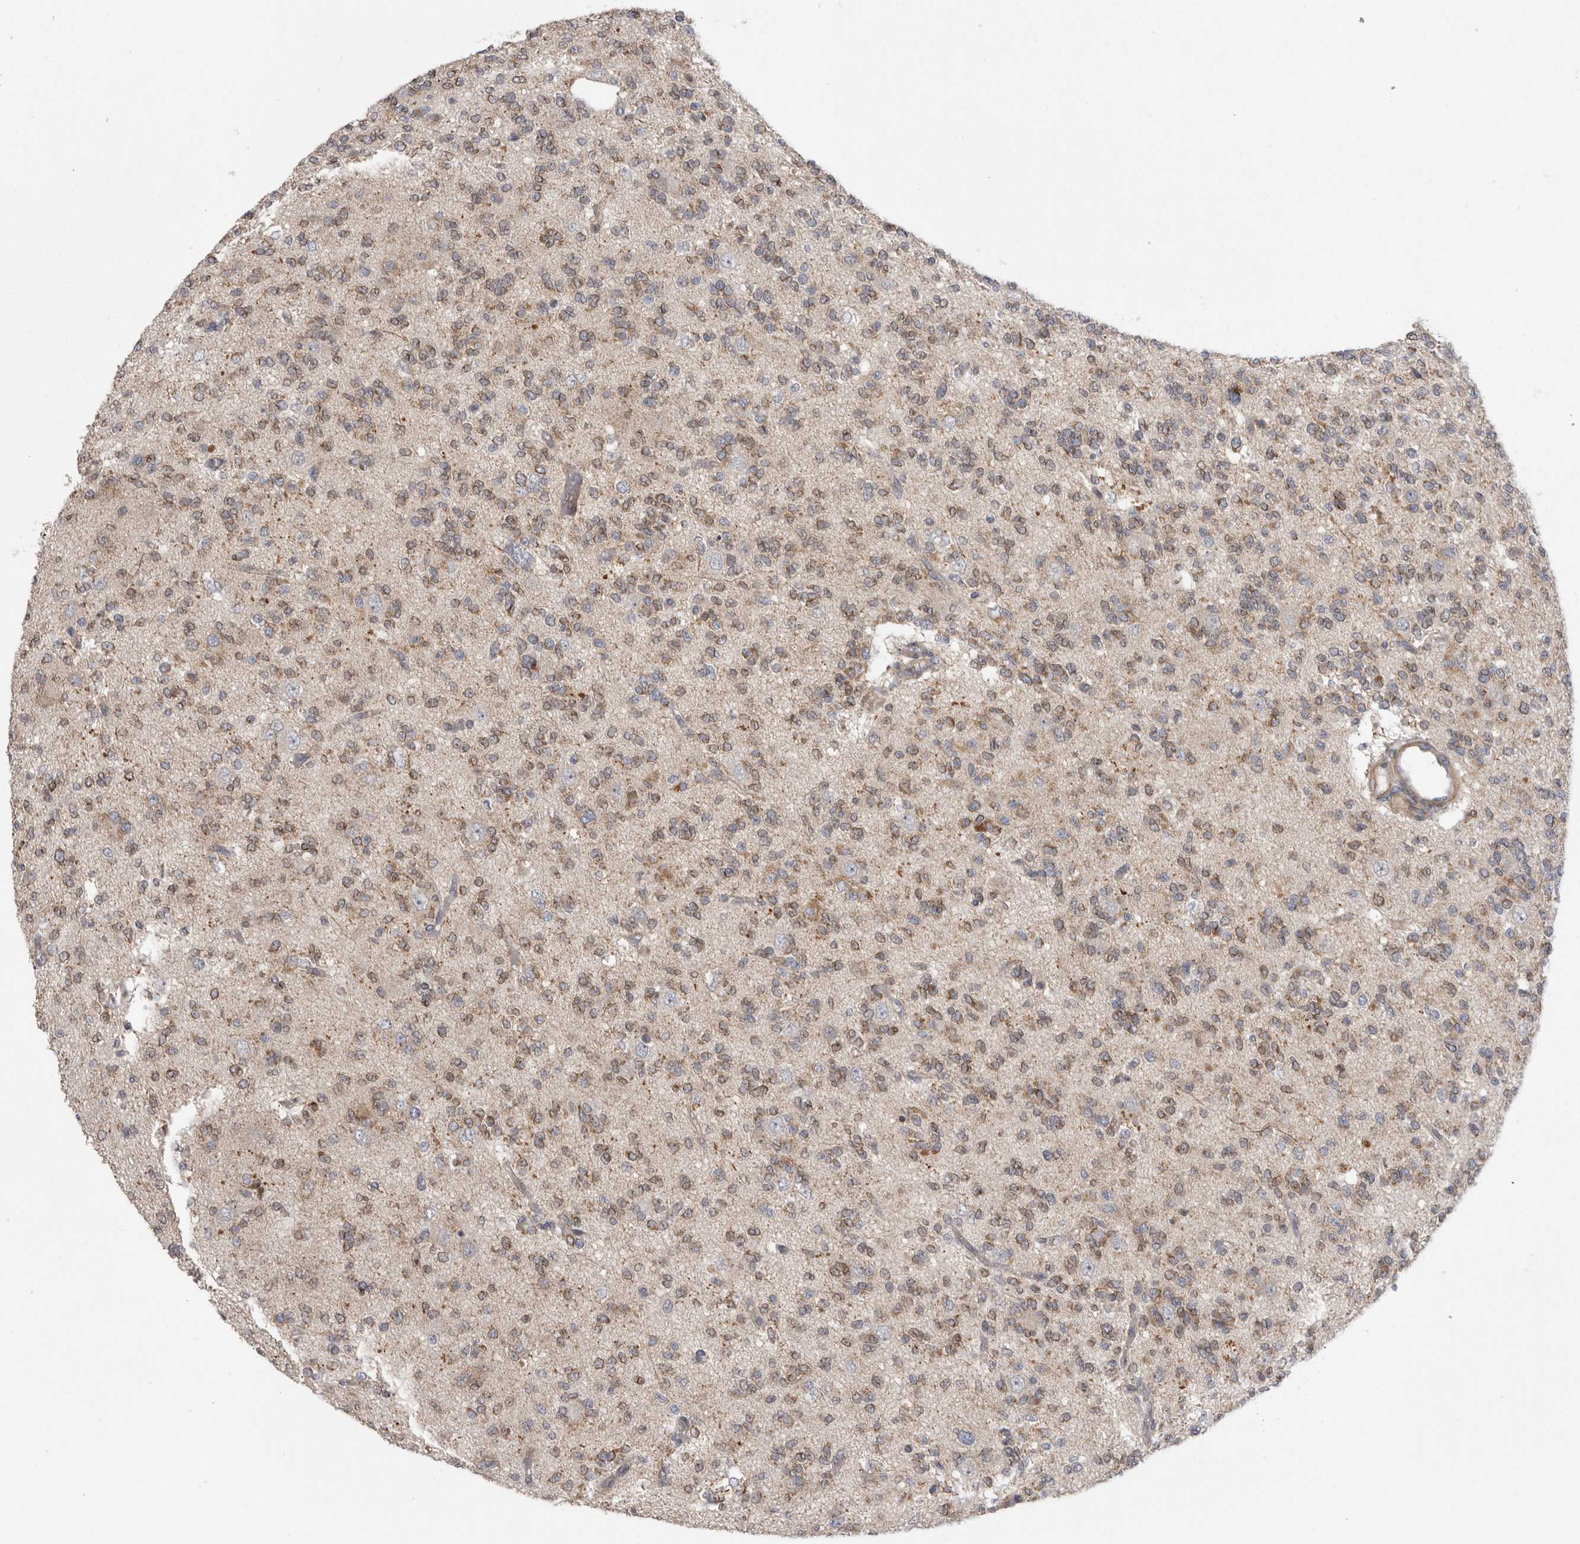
{"staining": {"intensity": "moderate", "quantity": ">75%", "location": "cytoplasmic/membranous"}, "tissue": "glioma", "cell_type": "Tumor cells", "image_type": "cancer", "snomed": [{"axis": "morphology", "description": "Glioma, malignant, Low grade"}, {"axis": "topography", "description": "Brain"}], "caption": "A photomicrograph showing moderate cytoplasmic/membranous staining in approximately >75% of tumor cells in malignant glioma (low-grade), as visualized by brown immunohistochemical staining.", "gene": "DARS2", "patient": {"sex": "male", "age": 38}}